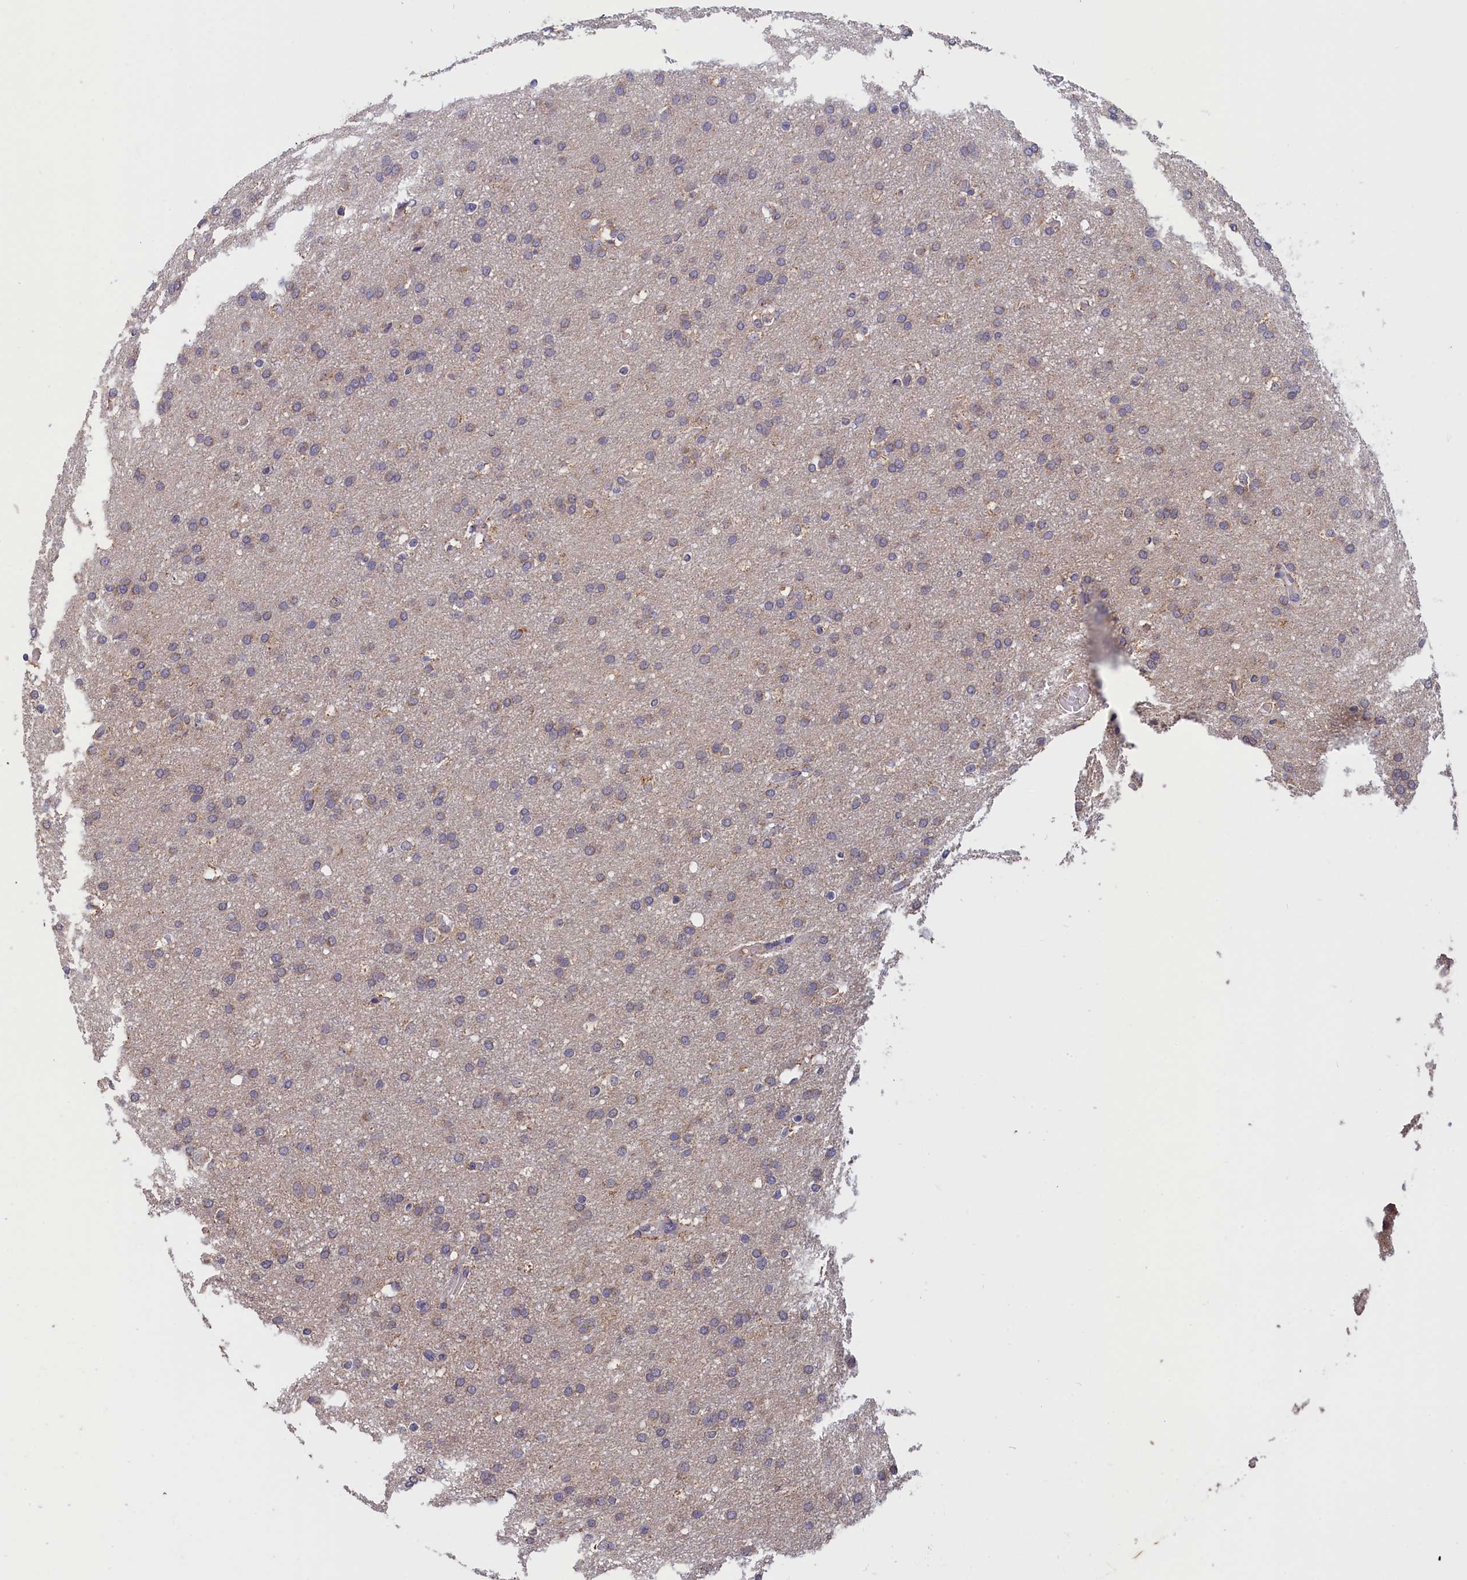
{"staining": {"intensity": "weak", "quantity": "<25%", "location": "cytoplasmic/membranous"}, "tissue": "glioma", "cell_type": "Tumor cells", "image_type": "cancer", "snomed": [{"axis": "morphology", "description": "Glioma, malignant, High grade"}, {"axis": "topography", "description": "Cerebral cortex"}], "caption": "An immunohistochemistry histopathology image of malignant glioma (high-grade) is shown. There is no staining in tumor cells of malignant glioma (high-grade).", "gene": "EPB41L4B", "patient": {"sex": "female", "age": 36}}